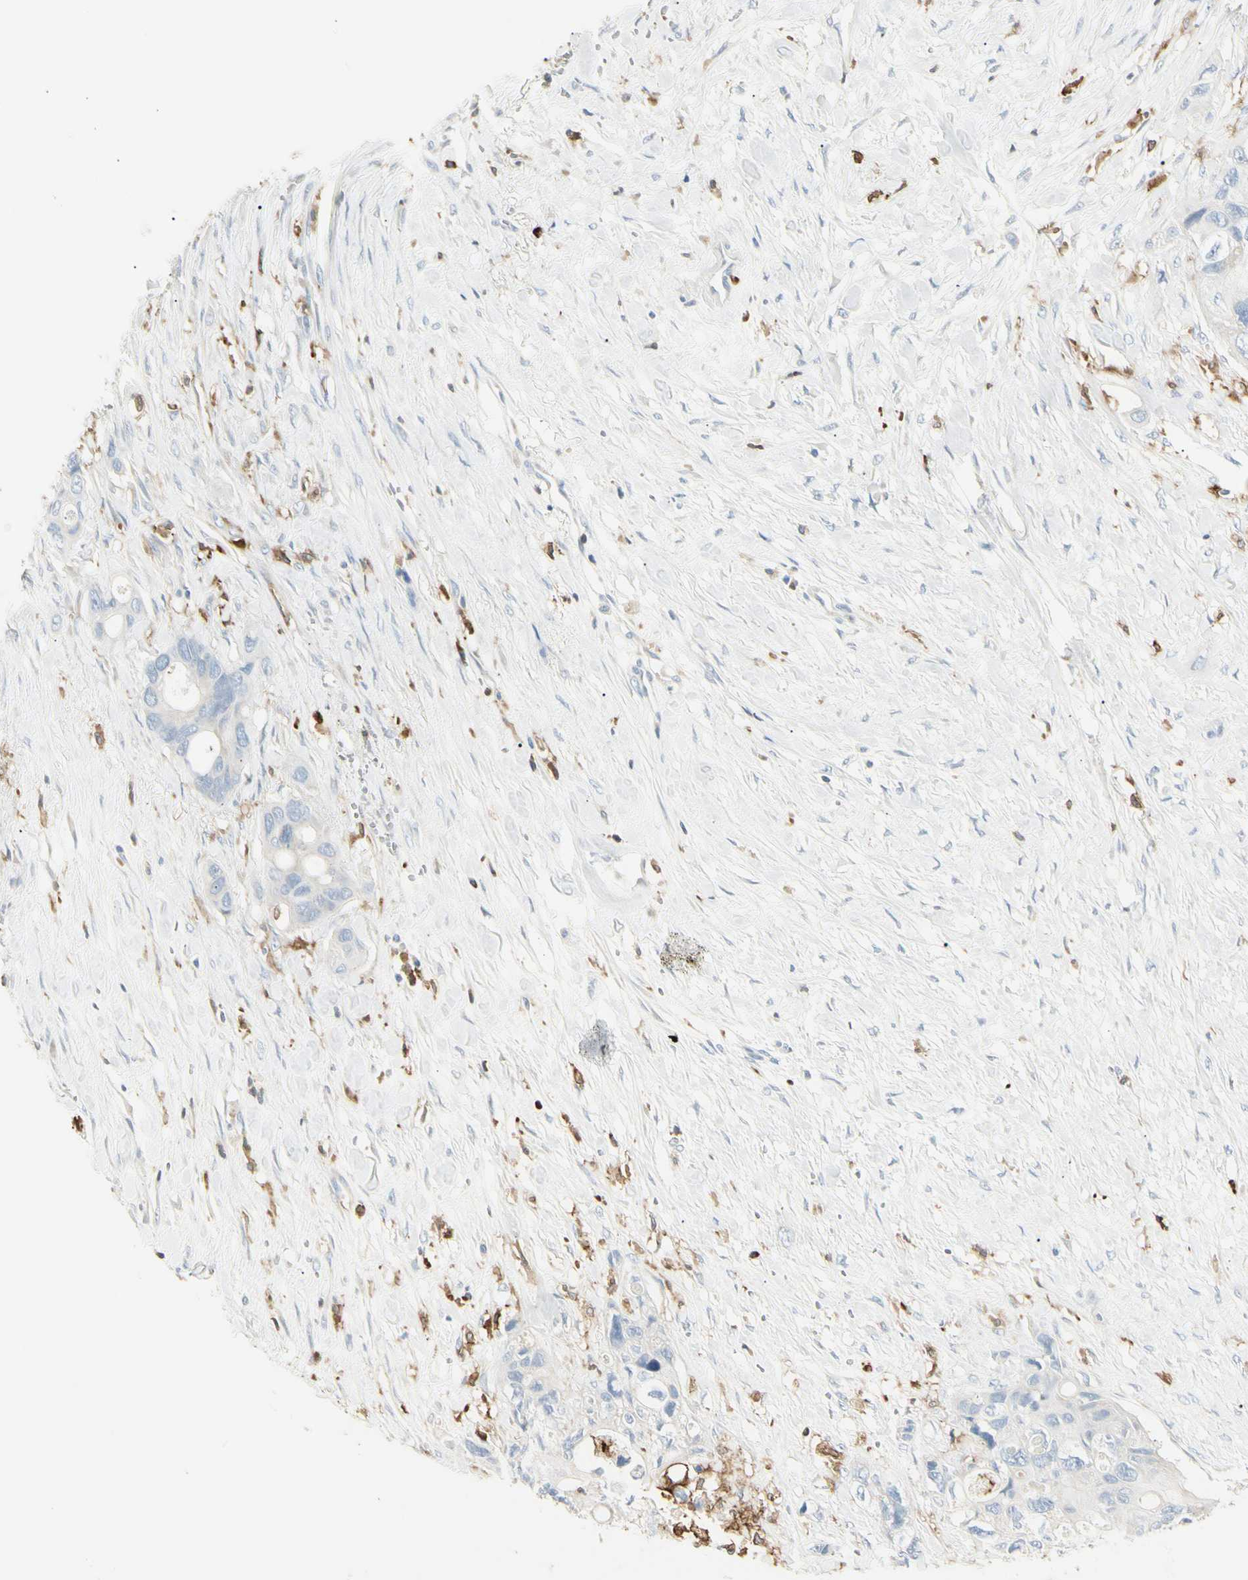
{"staining": {"intensity": "negative", "quantity": "none", "location": "none"}, "tissue": "colorectal cancer", "cell_type": "Tumor cells", "image_type": "cancer", "snomed": [{"axis": "morphology", "description": "Adenocarcinoma, NOS"}, {"axis": "topography", "description": "Colon"}], "caption": "This is an immunohistochemistry (IHC) photomicrograph of human colorectal cancer. There is no positivity in tumor cells.", "gene": "ITGB2", "patient": {"sex": "female", "age": 57}}